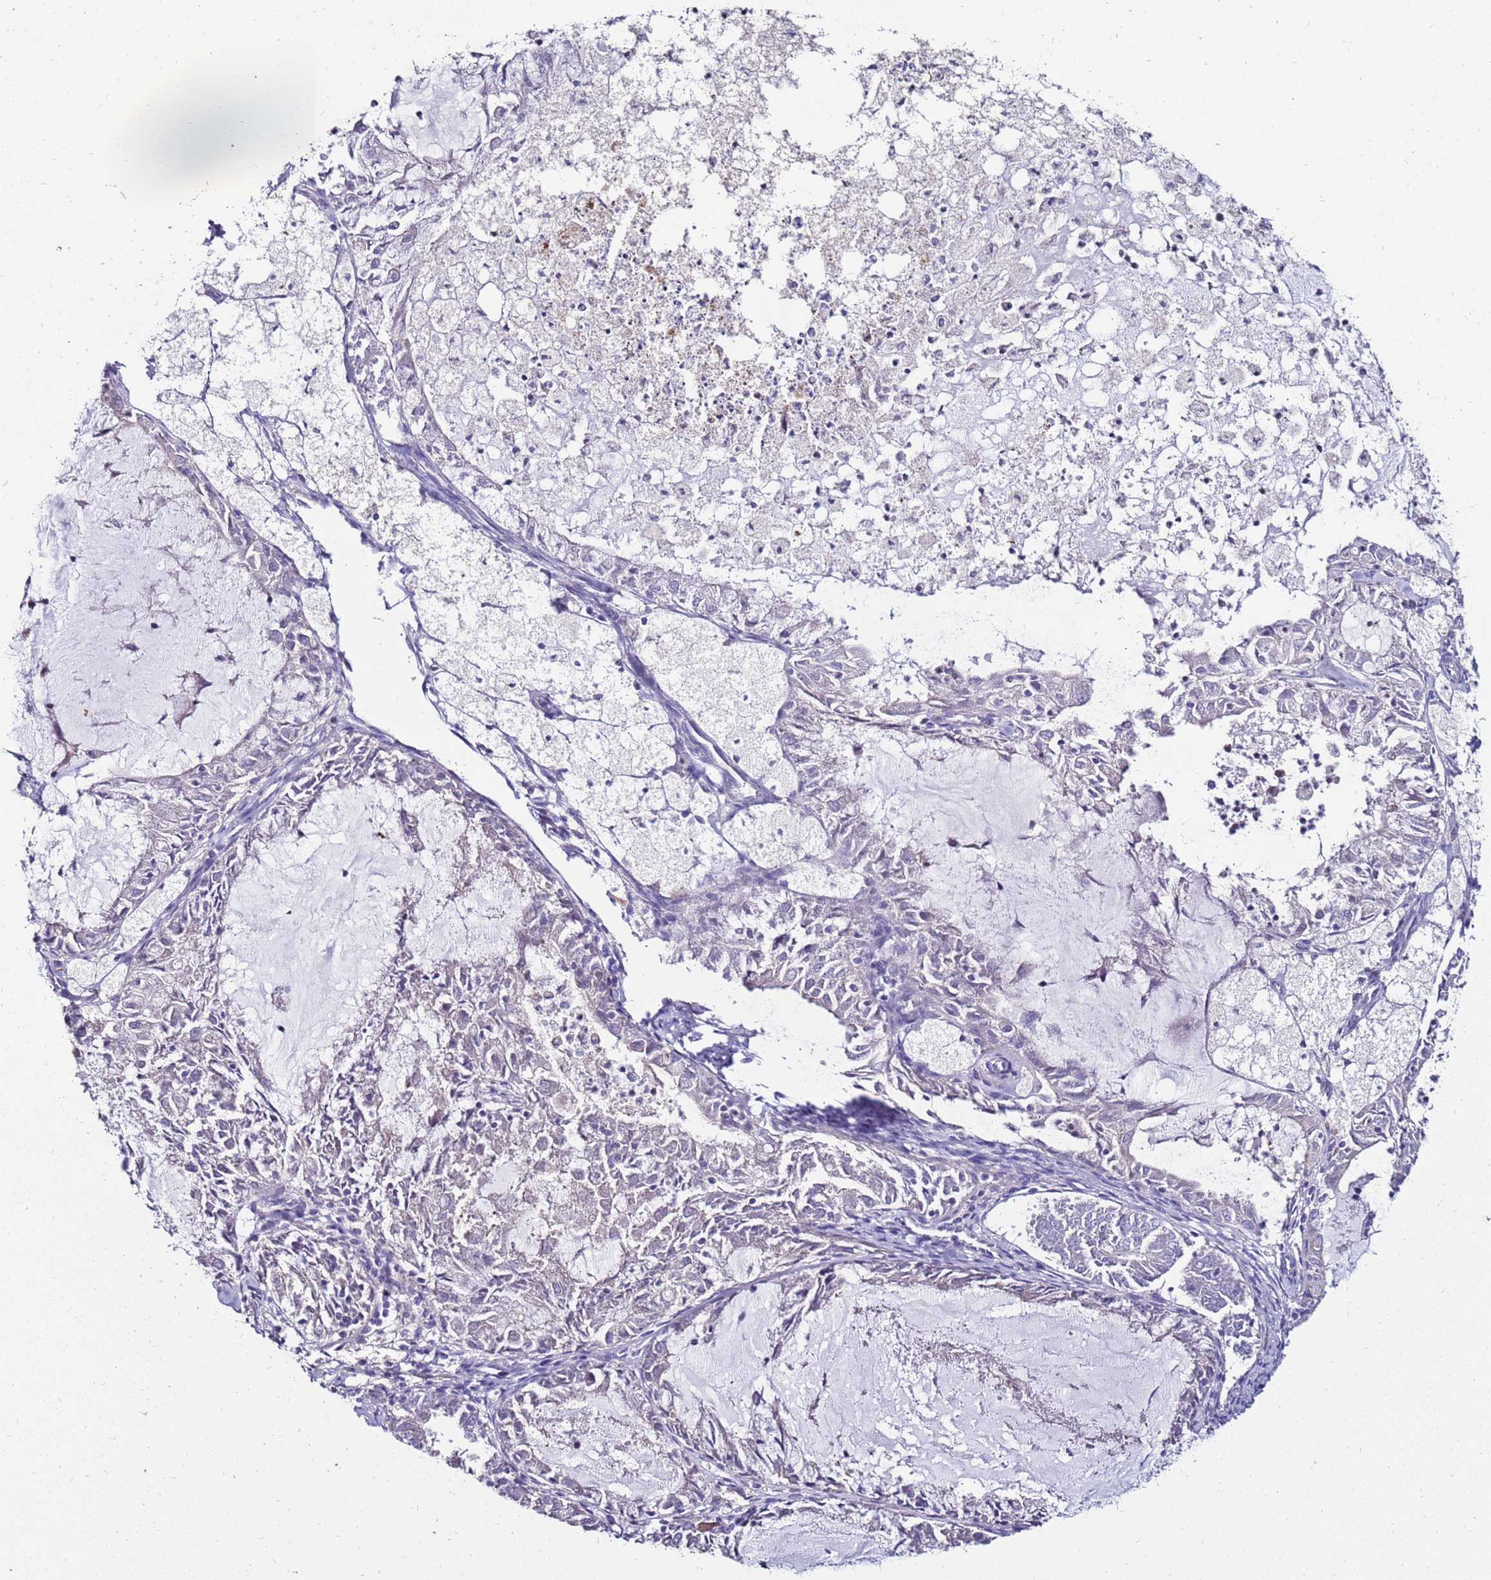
{"staining": {"intensity": "negative", "quantity": "none", "location": "none"}, "tissue": "endometrial cancer", "cell_type": "Tumor cells", "image_type": "cancer", "snomed": [{"axis": "morphology", "description": "Adenocarcinoma, NOS"}, {"axis": "topography", "description": "Endometrium"}], "caption": "Image shows no significant protein positivity in tumor cells of endometrial cancer (adenocarcinoma).", "gene": "GPN3", "patient": {"sex": "female", "age": 57}}